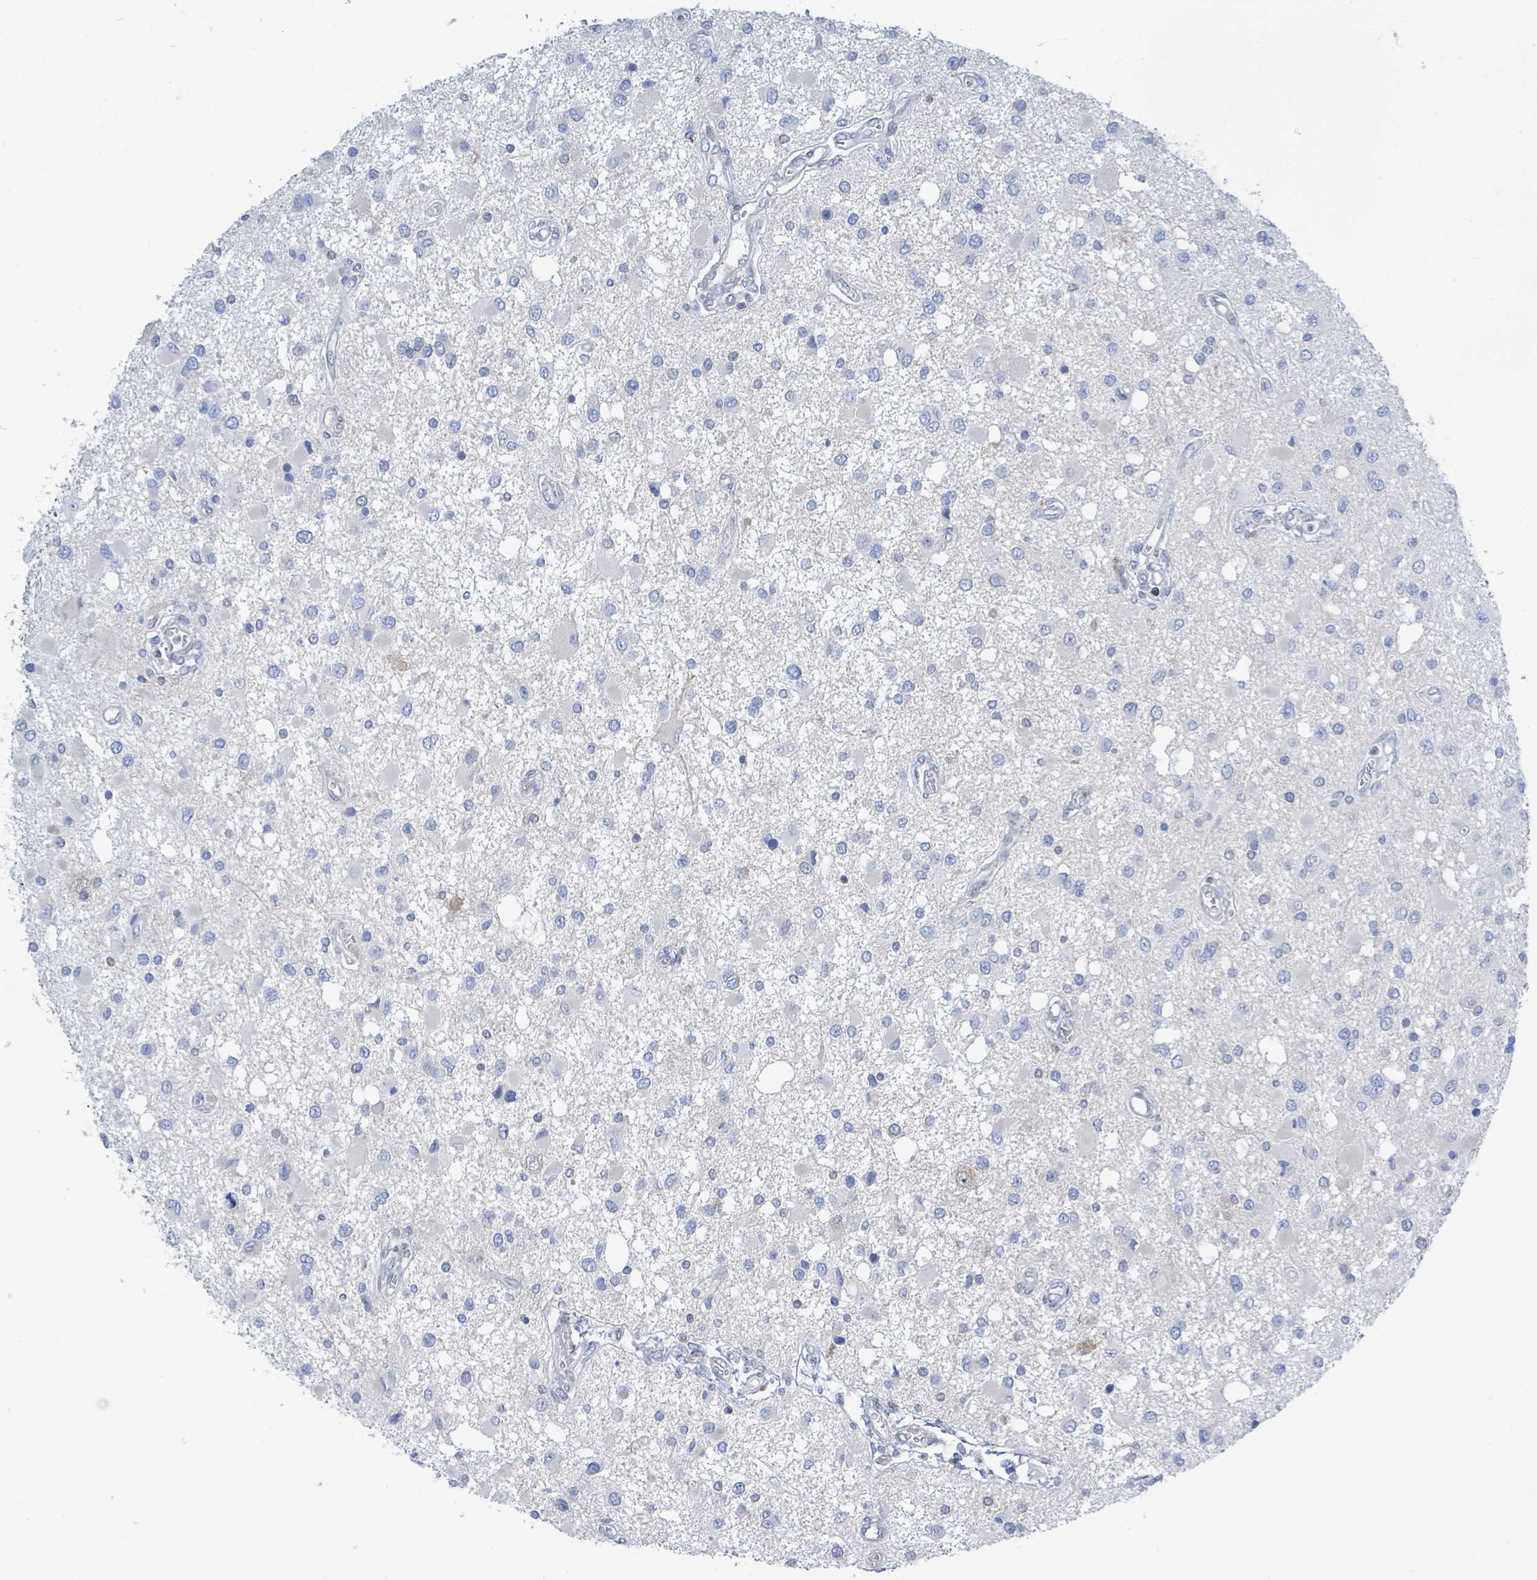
{"staining": {"intensity": "negative", "quantity": "none", "location": "none"}, "tissue": "glioma", "cell_type": "Tumor cells", "image_type": "cancer", "snomed": [{"axis": "morphology", "description": "Glioma, malignant, High grade"}, {"axis": "topography", "description": "Brain"}], "caption": "Immunohistochemistry image of neoplastic tissue: human malignant glioma (high-grade) stained with DAB (3,3'-diaminobenzidine) exhibits no significant protein positivity in tumor cells.", "gene": "DGKZ", "patient": {"sex": "male", "age": 53}}